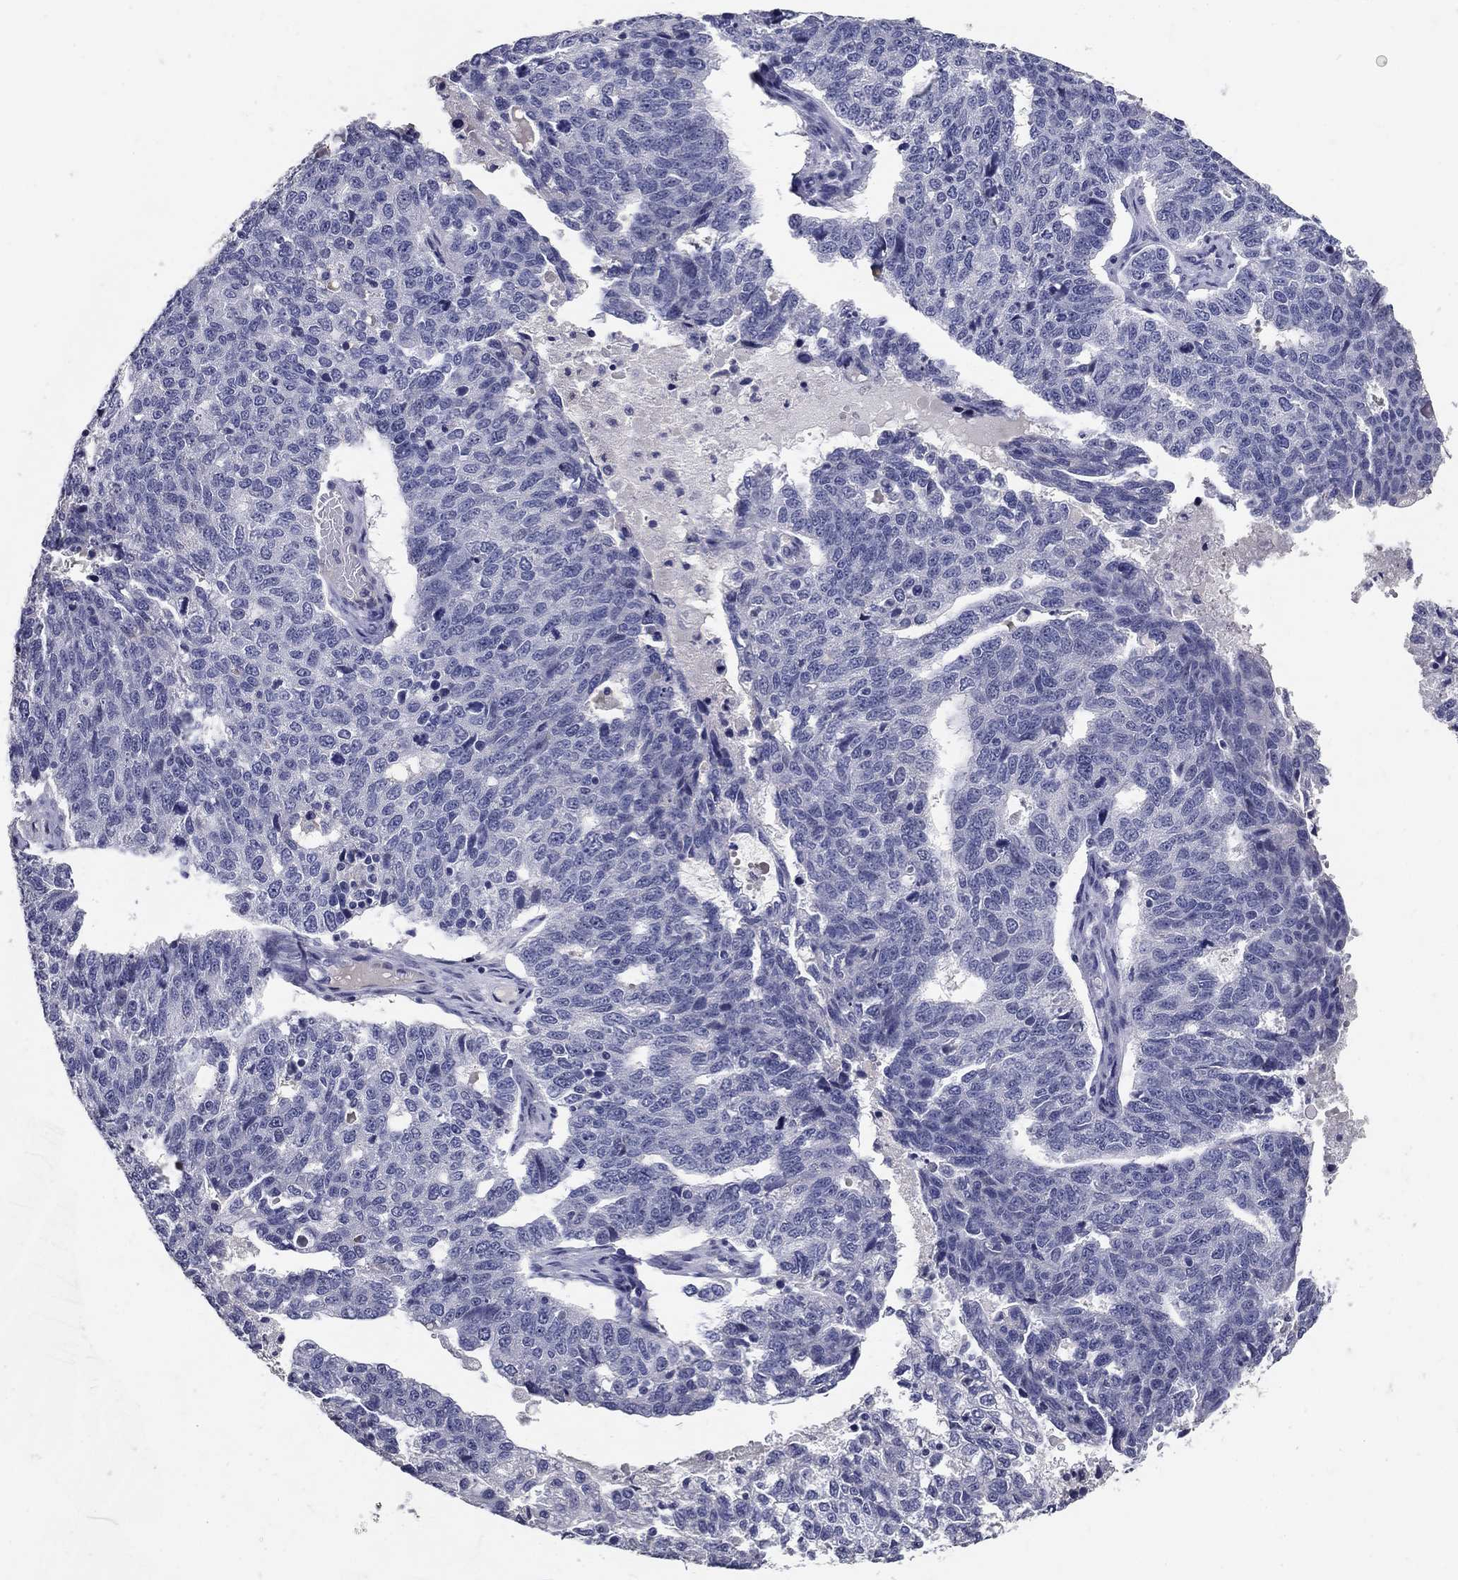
{"staining": {"intensity": "negative", "quantity": "none", "location": "none"}, "tissue": "ovarian cancer", "cell_type": "Tumor cells", "image_type": "cancer", "snomed": [{"axis": "morphology", "description": "Cystadenocarcinoma, serous, NOS"}, {"axis": "topography", "description": "Ovary"}], "caption": "Ovarian cancer was stained to show a protein in brown. There is no significant staining in tumor cells. (Brightfield microscopy of DAB (3,3'-diaminobenzidine) immunohistochemistry at high magnification).", "gene": "POMC", "patient": {"sex": "female", "age": 71}}